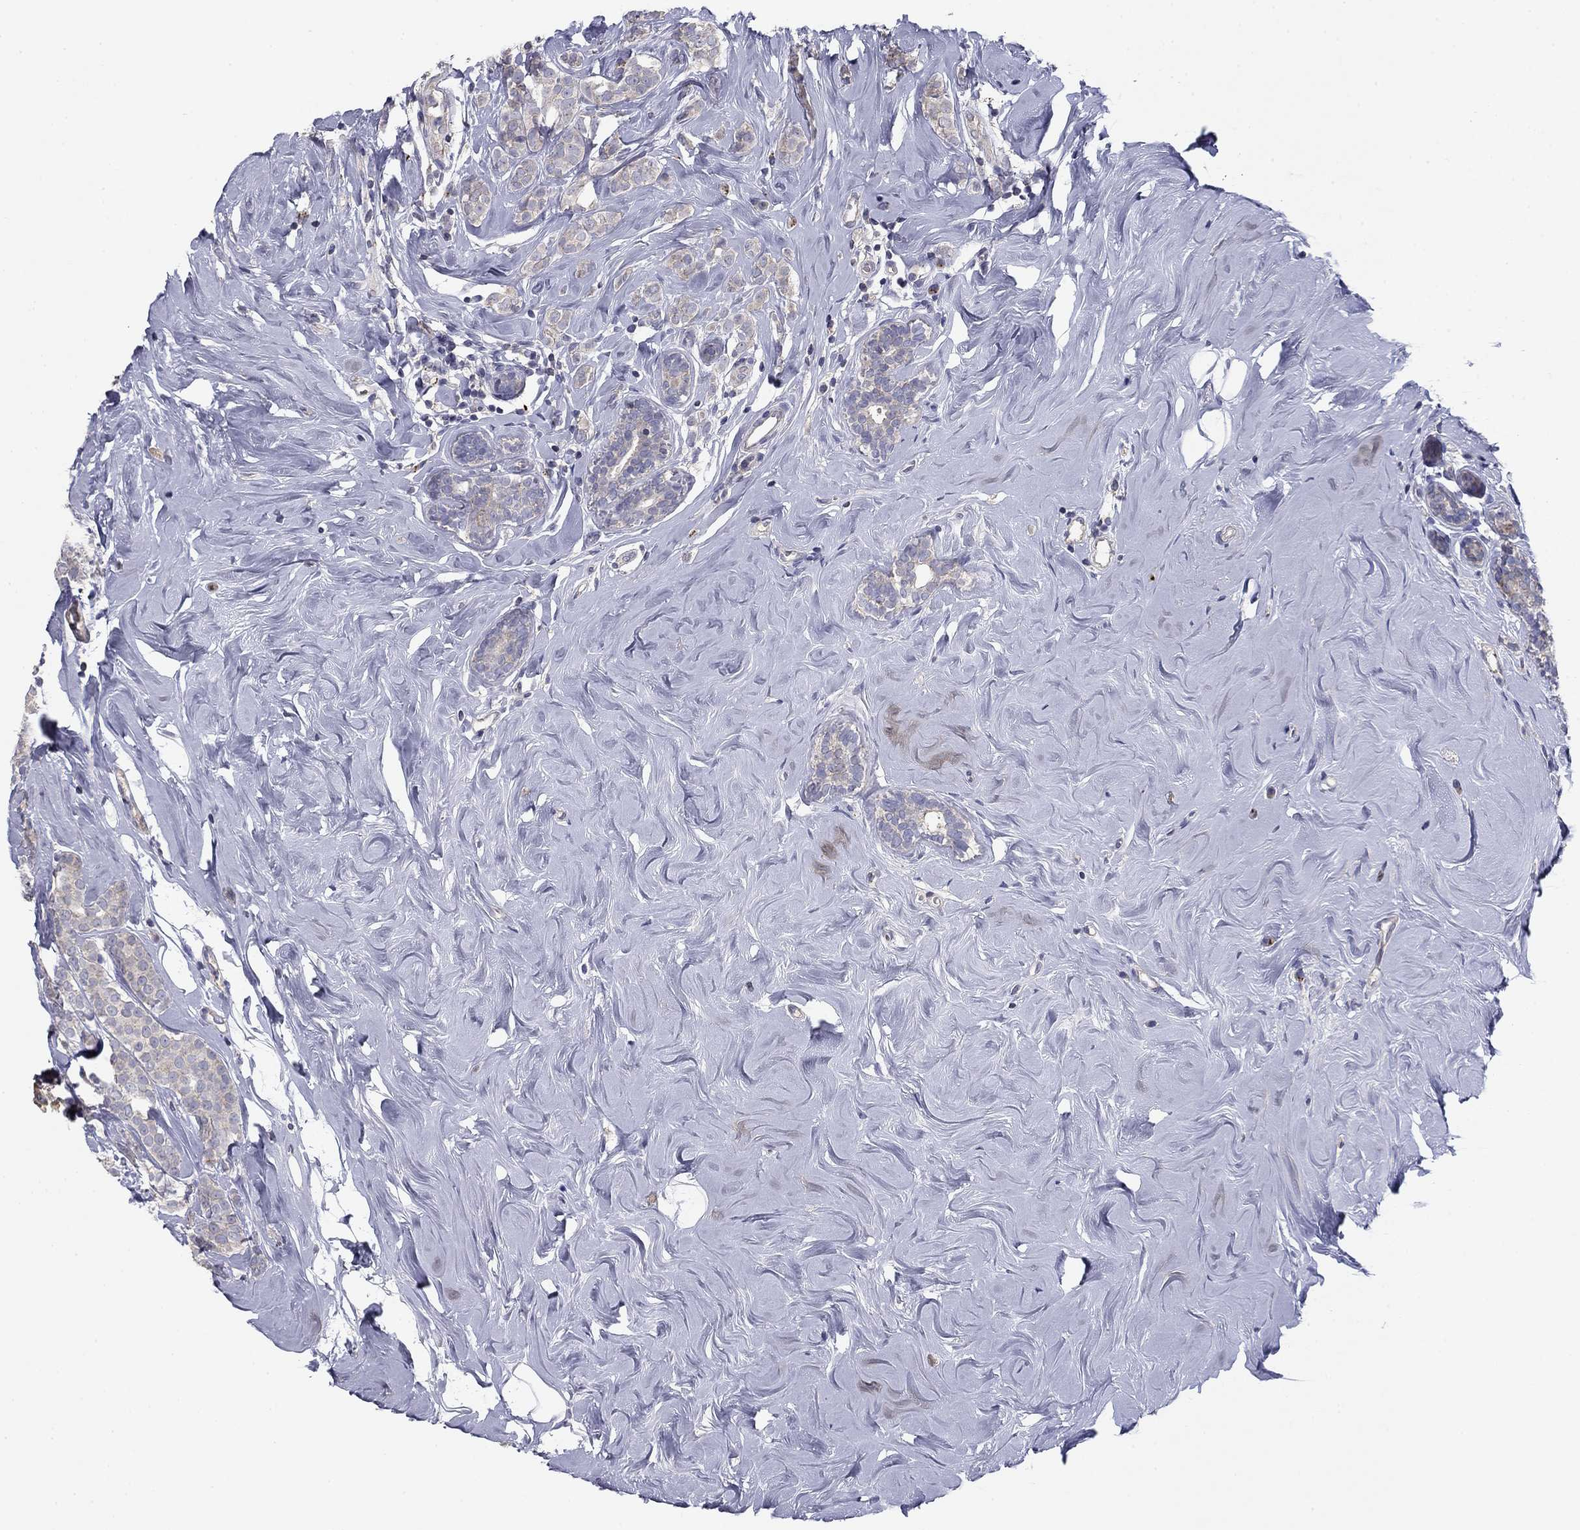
{"staining": {"intensity": "negative", "quantity": "none", "location": "none"}, "tissue": "breast cancer", "cell_type": "Tumor cells", "image_type": "cancer", "snomed": [{"axis": "morphology", "description": "Lobular carcinoma"}, {"axis": "topography", "description": "Breast"}], "caption": "A photomicrograph of breast lobular carcinoma stained for a protein reveals no brown staining in tumor cells. Brightfield microscopy of immunohistochemistry (IHC) stained with DAB (brown) and hematoxylin (blue), captured at high magnification.", "gene": "SEPTIN3", "patient": {"sex": "female", "age": 49}}